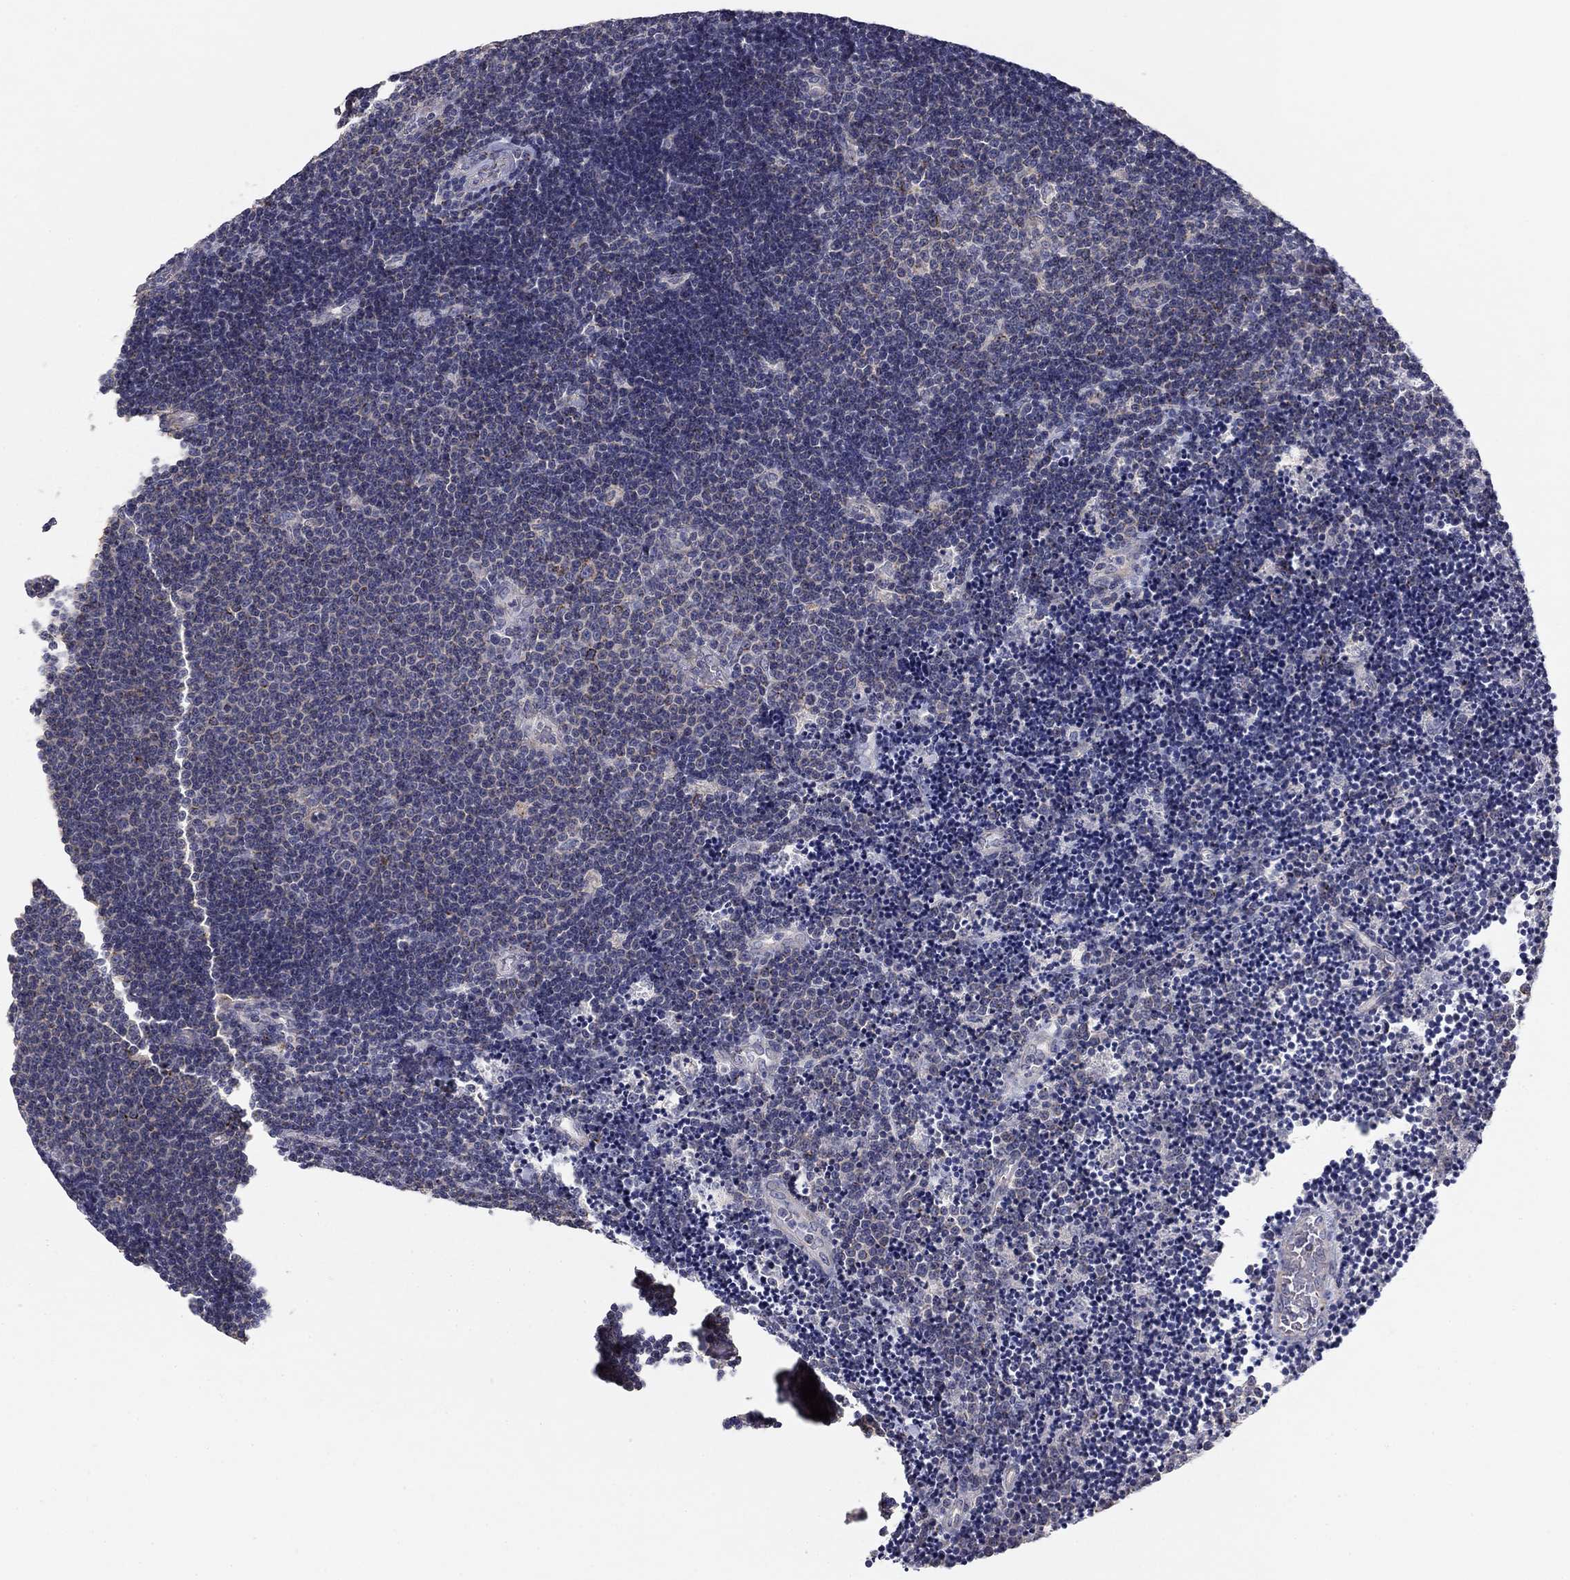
{"staining": {"intensity": "negative", "quantity": "none", "location": "none"}, "tissue": "lymphoma", "cell_type": "Tumor cells", "image_type": "cancer", "snomed": [{"axis": "morphology", "description": "Malignant lymphoma, non-Hodgkin's type, Low grade"}, {"axis": "topography", "description": "Brain"}], "caption": "A high-resolution image shows IHC staining of lymphoma, which displays no significant positivity in tumor cells.", "gene": "SEPTIN3", "patient": {"sex": "female", "age": 66}}